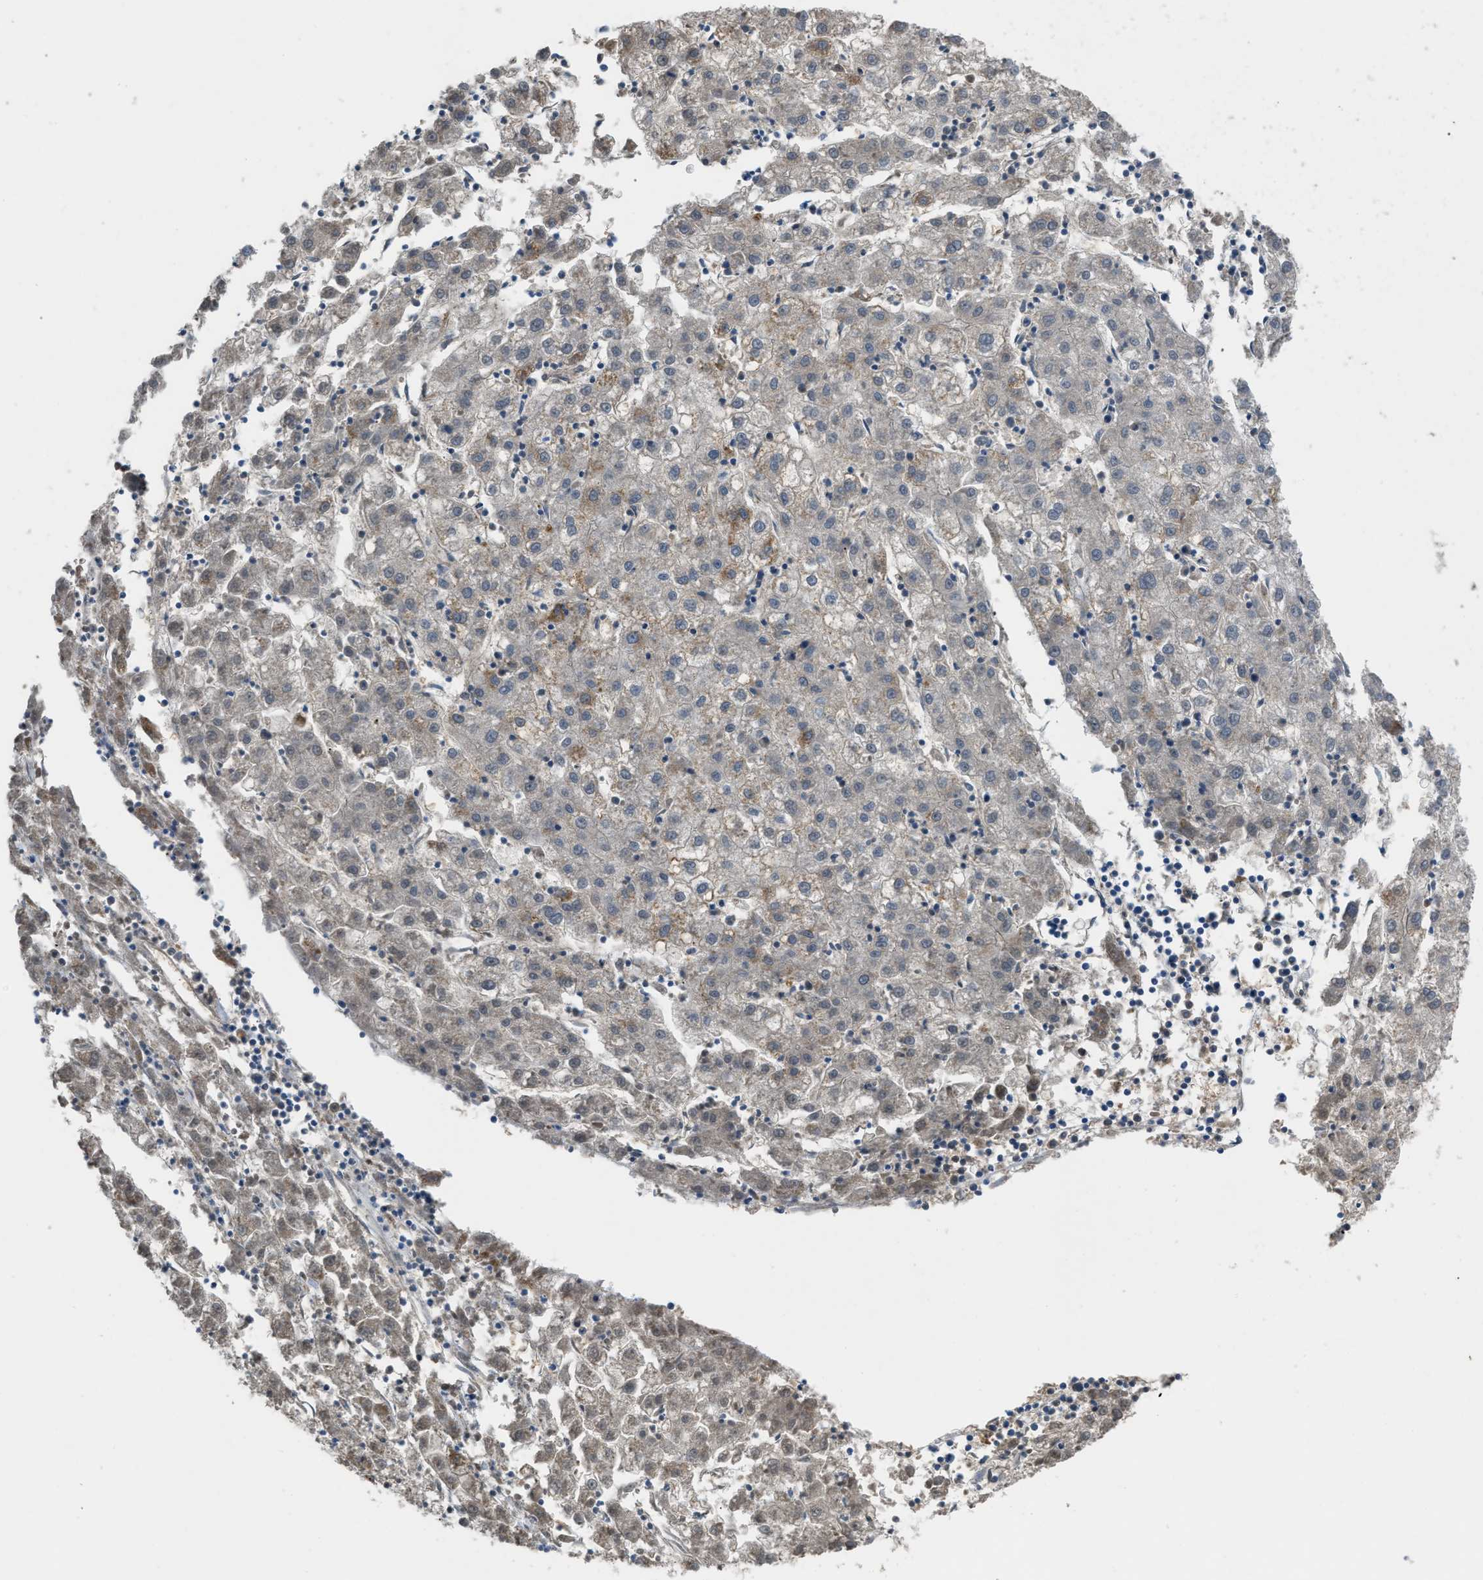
{"staining": {"intensity": "moderate", "quantity": "<25%", "location": "cytoplasmic/membranous"}, "tissue": "liver cancer", "cell_type": "Tumor cells", "image_type": "cancer", "snomed": [{"axis": "morphology", "description": "Carcinoma, Hepatocellular, NOS"}, {"axis": "topography", "description": "Liver"}], "caption": "This is an image of immunohistochemistry staining of liver cancer (hepatocellular carcinoma), which shows moderate expression in the cytoplasmic/membranous of tumor cells.", "gene": "ETFB", "patient": {"sex": "male", "age": 72}}